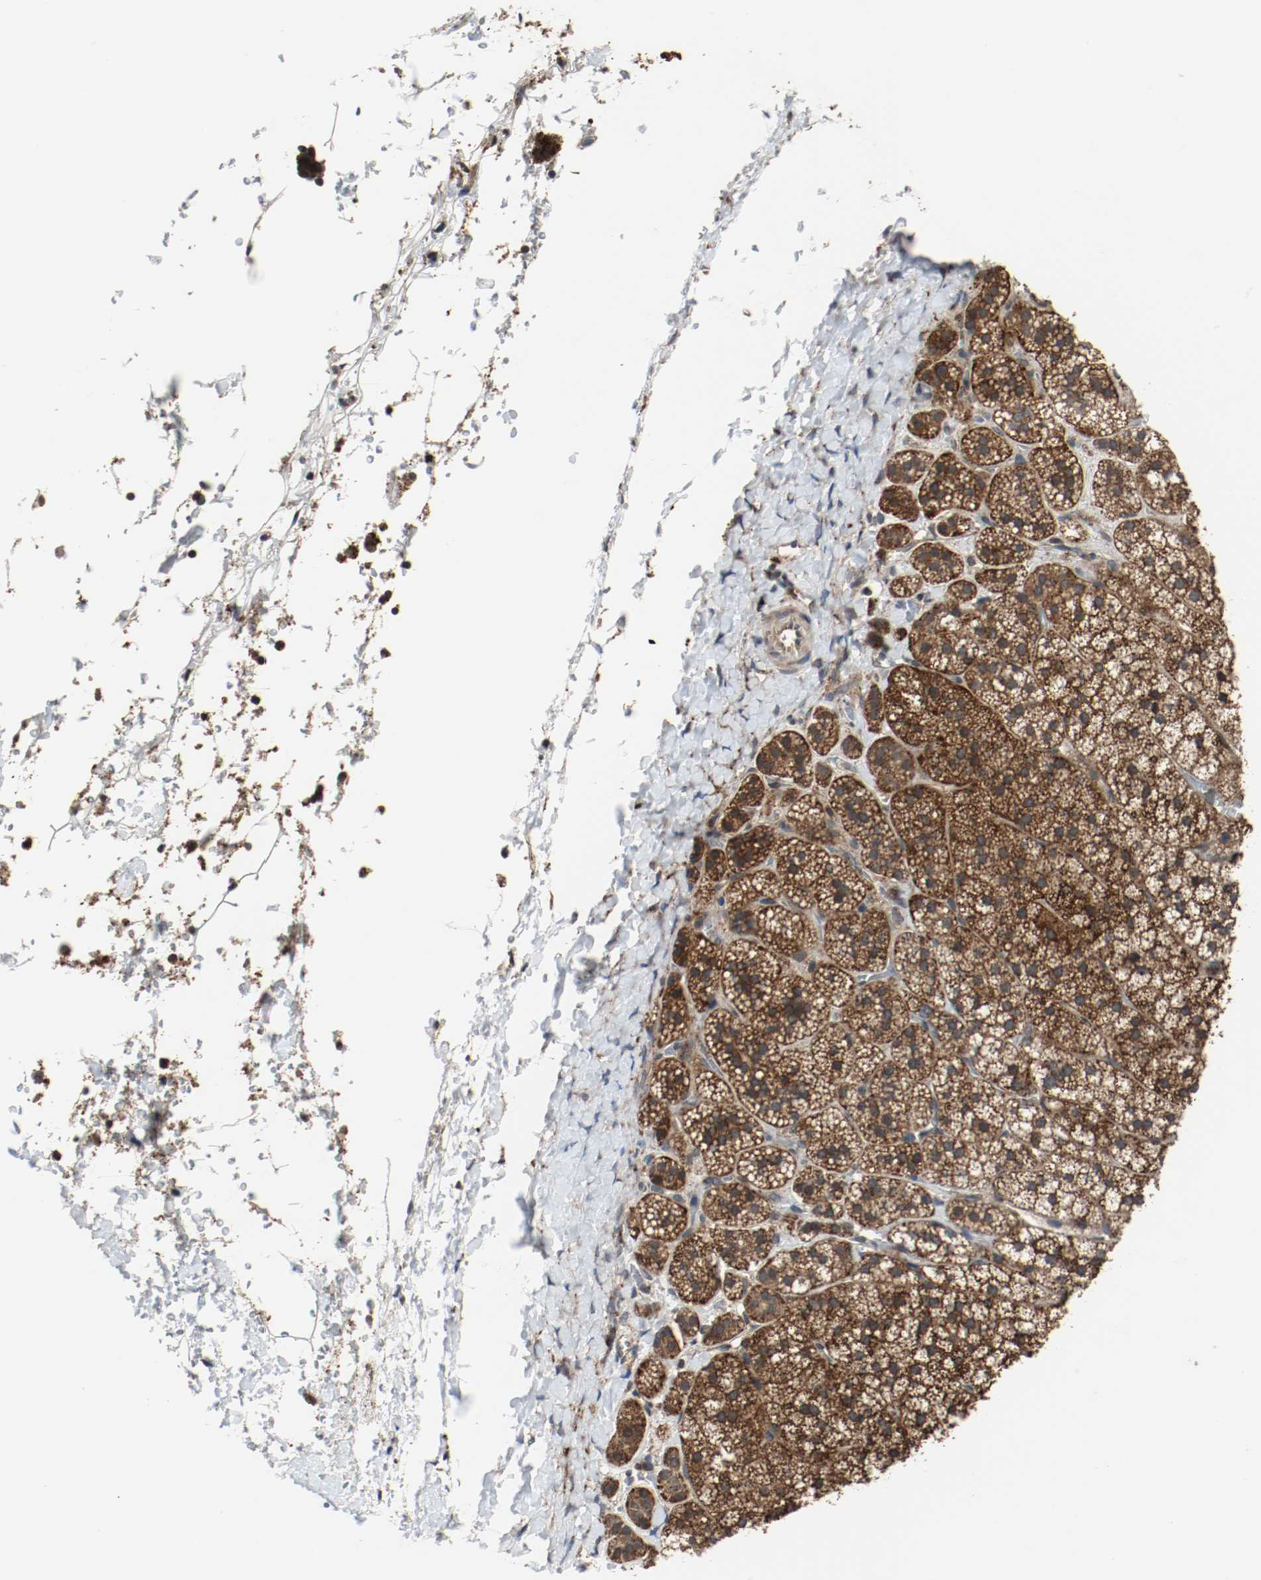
{"staining": {"intensity": "strong", "quantity": ">75%", "location": "cytoplasmic/membranous"}, "tissue": "adrenal gland", "cell_type": "Glandular cells", "image_type": "normal", "snomed": [{"axis": "morphology", "description": "Normal tissue, NOS"}, {"axis": "topography", "description": "Adrenal gland"}], "caption": "This is a histology image of IHC staining of unremarkable adrenal gland, which shows strong staining in the cytoplasmic/membranous of glandular cells.", "gene": "LAMP2", "patient": {"sex": "female", "age": 44}}